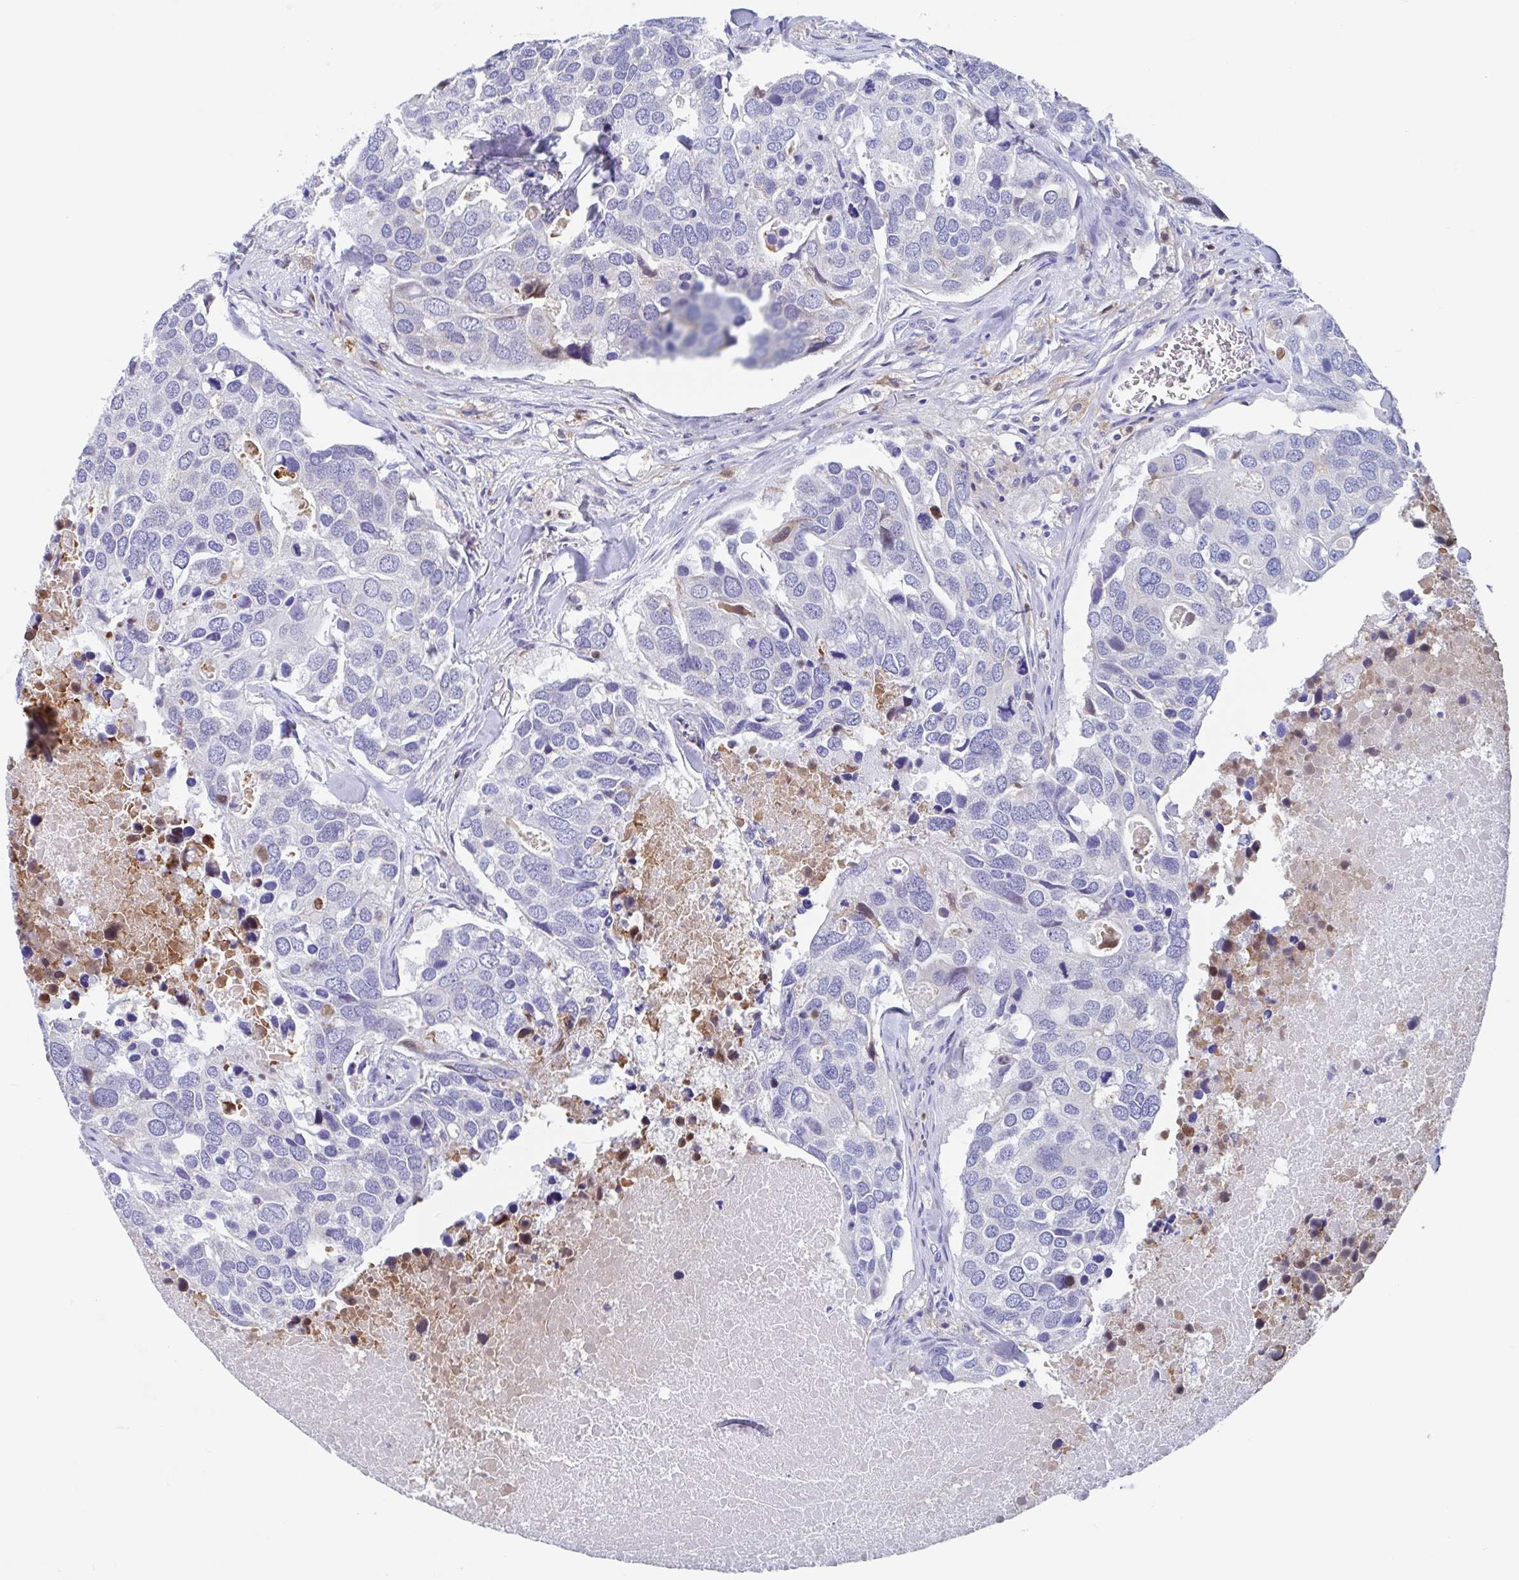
{"staining": {"intensity": "negative", "quantity": "none", "location": "none"}, "tissue": "breast cancer", "cell_type": "Tumor cells", "image_type": "cancer", "snomed": [{"axis": "morphology", "description": "Duct carcinoma"}, {"axis": "topography", "description": "Breast"}], "caption": "Immunohistochemical staining of invasive ductal carcinoma (breast) displays no significant staining in tumor cells. The staining is performed using DAB brown chromogen with nuclei counter-stained in using hematoxylin.", "gene": "FCGR3A", "patient": {"sex": "female", "age": 83}}